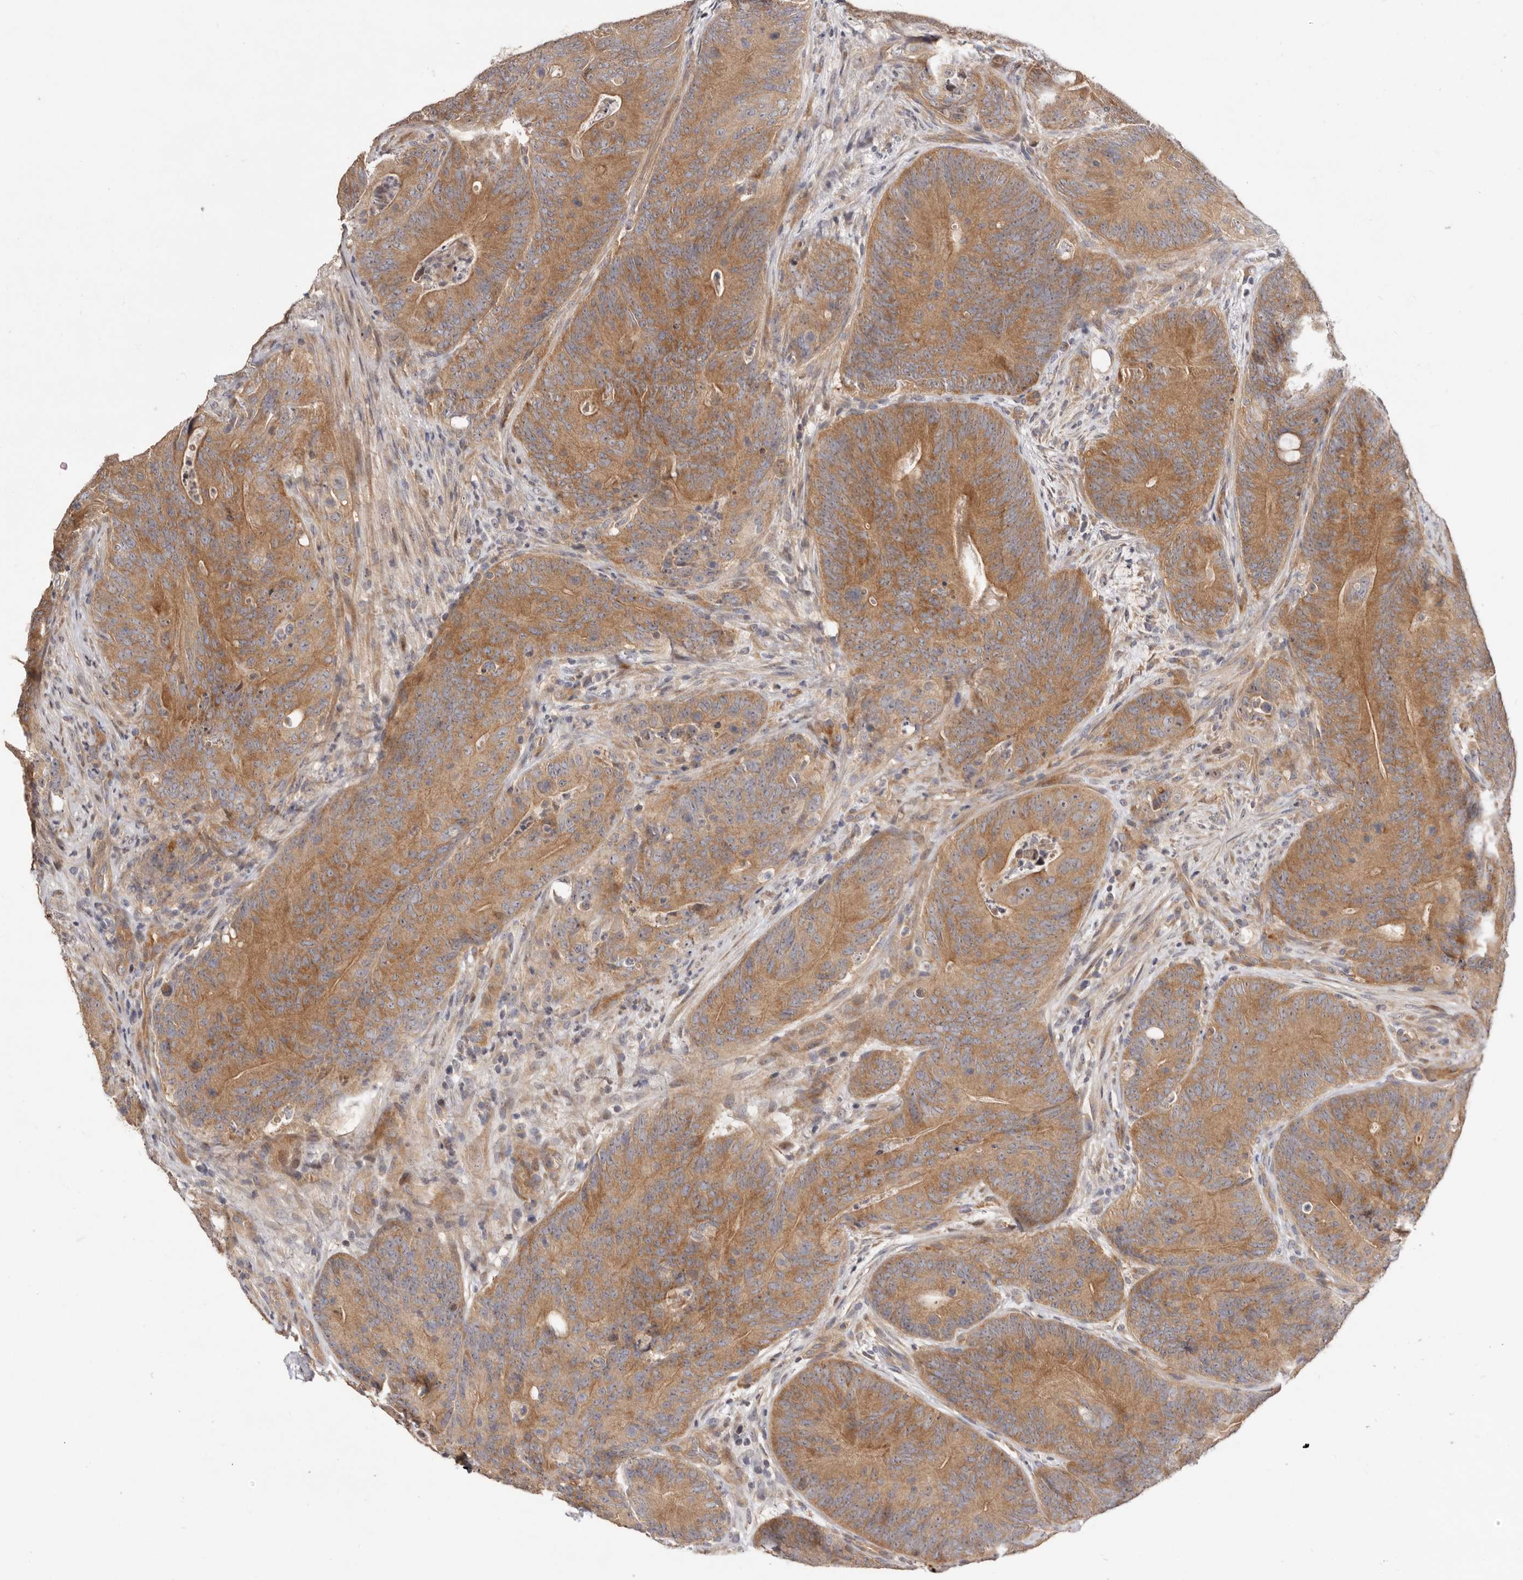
{"staining": {"intensity": "moderate", "quantity": ">75%", "location": "cytoplasmic/membranous"}, "tissue": "colorectal cancer", "cell_type": "Tumor cells", "image_type": "cancer", "snomed": [{"axis": "morphology", "description": "Normal tissue, NOS"}, {"axis": "topography", "description": "Colon"}], "caption": "Colorectal cancer was stained to show a protein in brown. There is medium levels of moderate cytoplasmic/membranous staining in approximately >75% of tumor cells.", "gene": "DOP1A", "patient": {"sex": "female", "age": 82}}